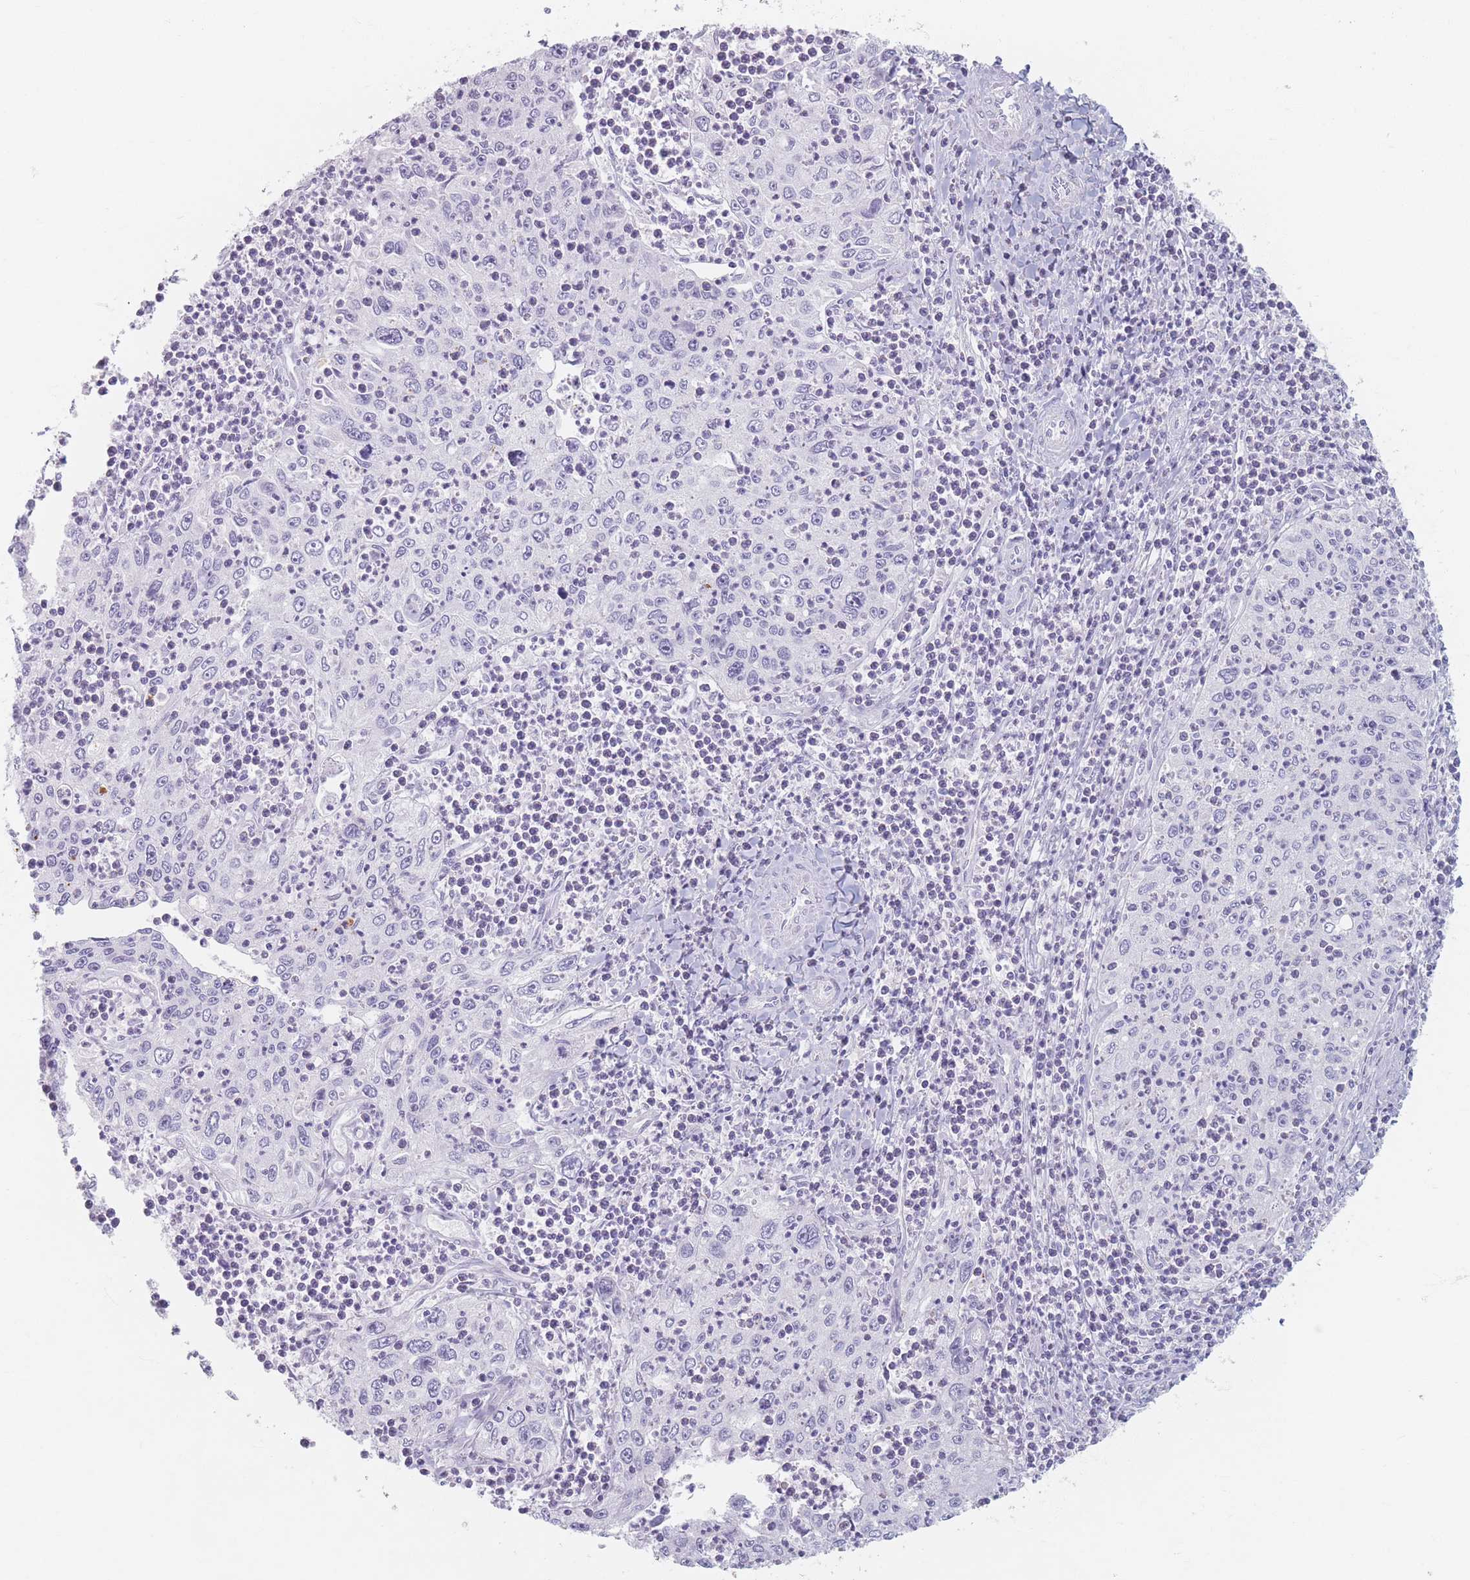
{"staining": {"intensity": "negative", "quantity": "none", "location": "none"}, "tissue": "cervical cancer", "cell_type": "Tumor cells", "image_type": "cancer", "snomed": [{"axis": "morphology", "description": "Squamous cell carcinoma, NOS"}, {"axis": "topography", "description": "Cervix"}], "caption": "Tumor cells show no significant protein staining in cervical squamous cell carcinoma. (DAB IHC visualized using brightfield microscopy, high magnification).", "gene": "PIGM", "patient": {"sex": "female", "age": 30}}